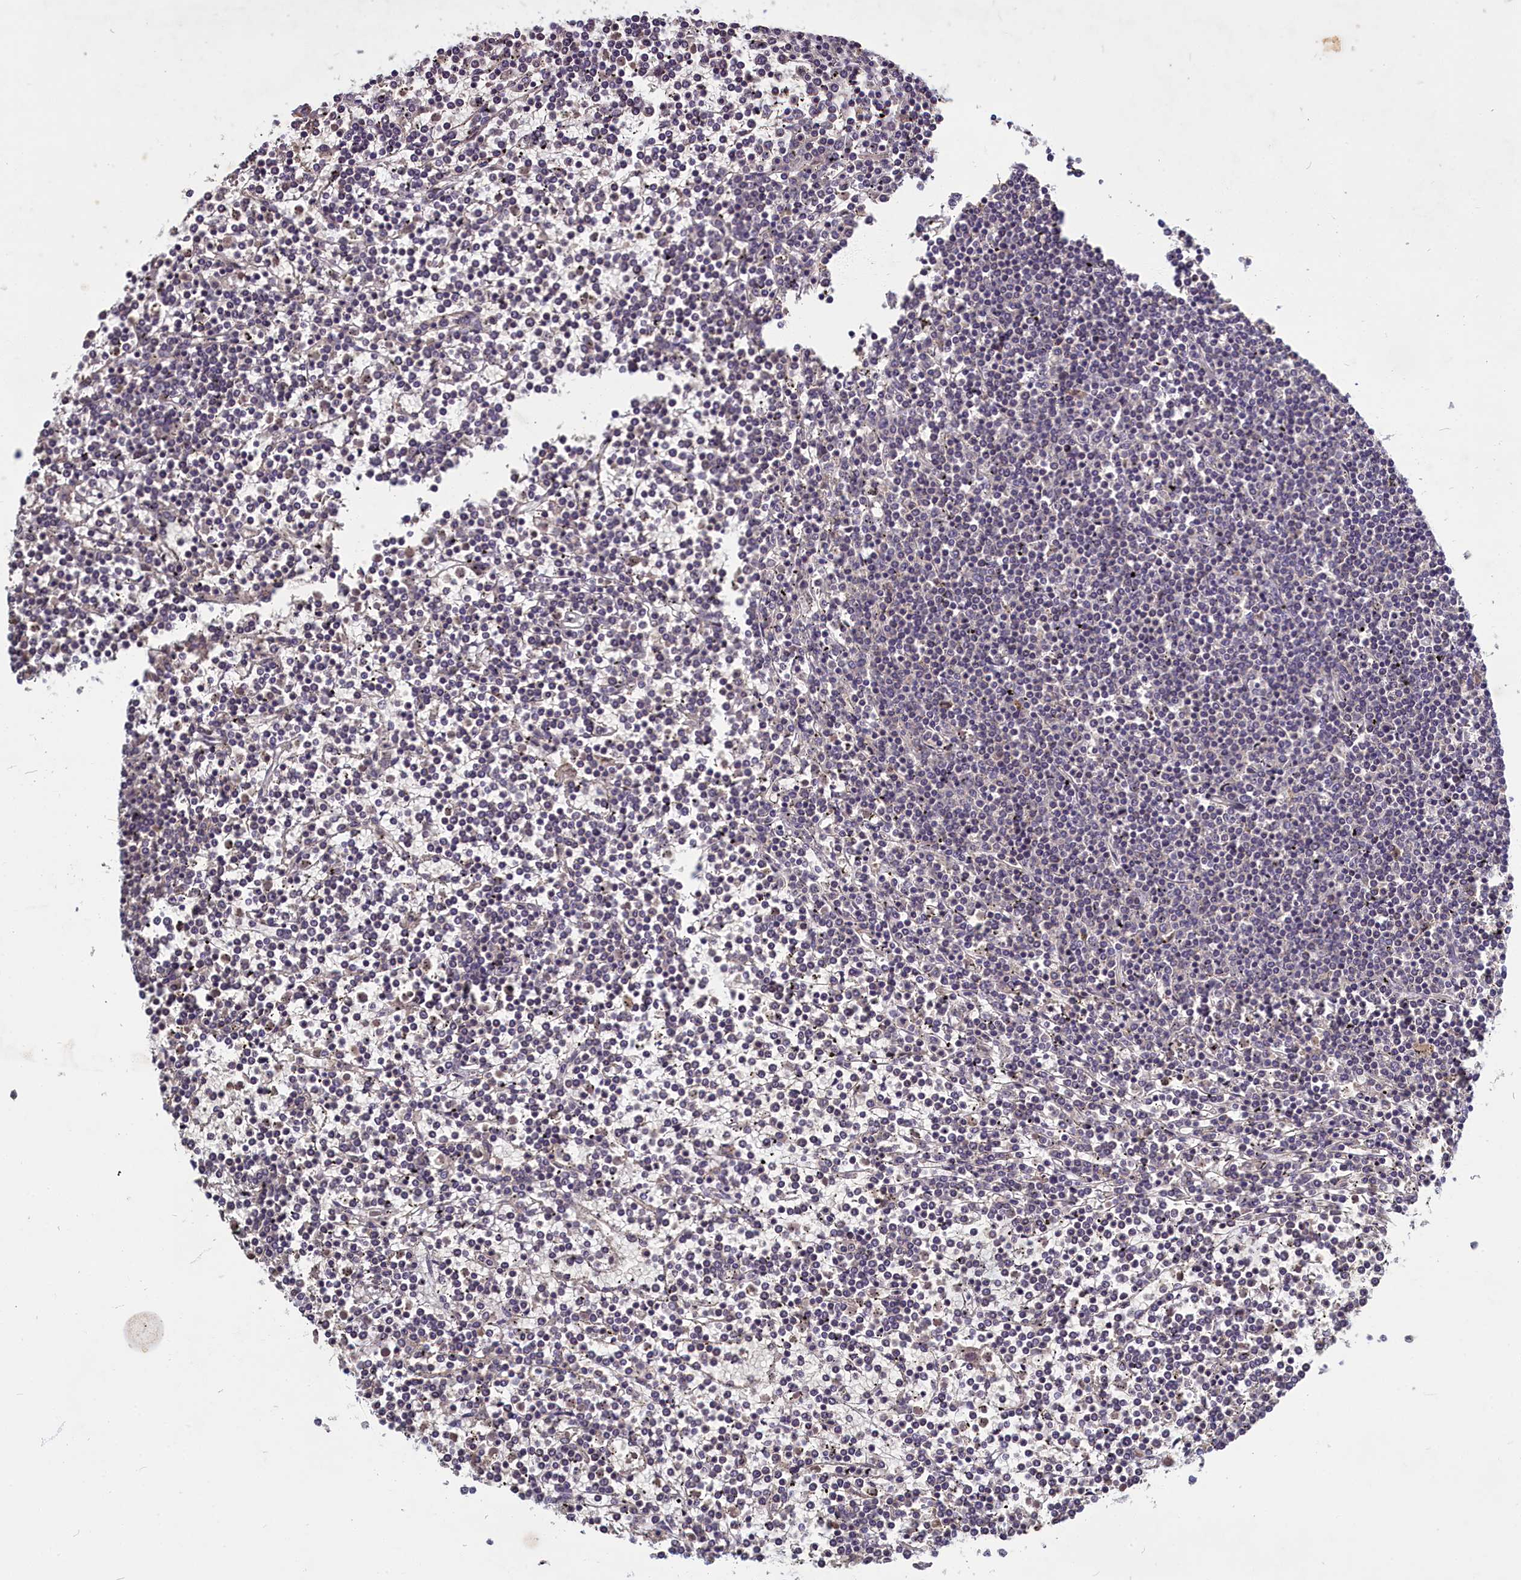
{"staining": {"intensity": "negative", "quantity": "none", "location": "none"}, "tissue": "lymphoma", "cell_type": "Tumor cells", "image_type": "cancer", "snomed": [{"axis": "morphology", "description": "Malignant lymphoma, non-Hodgkin's type, Low grade"}, {"axis": "topography", "description": "Spleen"}], "caption": "DAB (3,3'-diaminobenzidine) immunohistochemical staining of human lymphoma shows no significant expression in tumor cells.", "gene": "SV2C", "patient": {"sex": "female", "age": 19}}